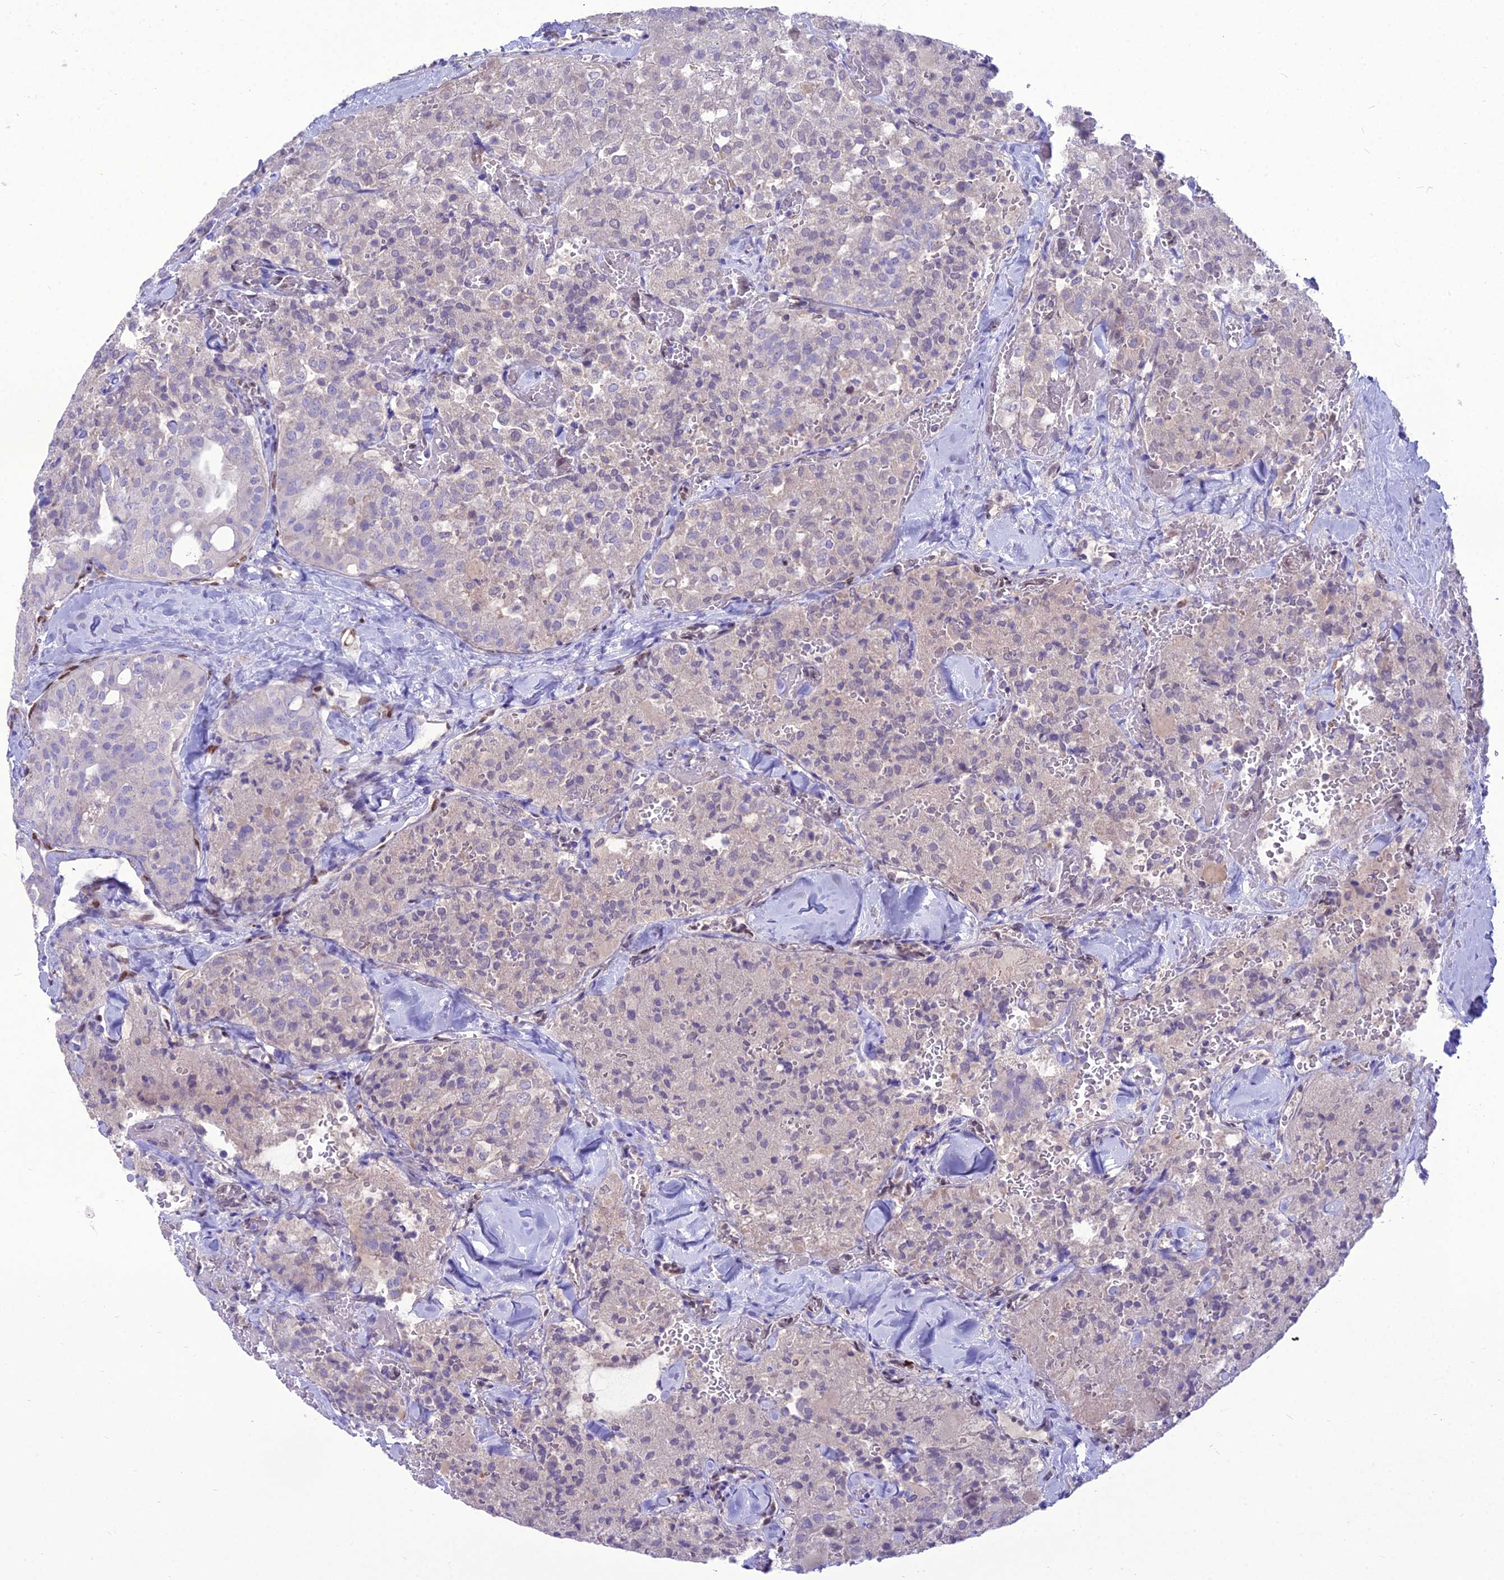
{"staining": {"intensity": "negative", "quantity": "none", "location": "none"}, "tissue": "thyroid cancer", "cell_type": "Tumor cells", "image_type": "cancer", "snomed": [{"axis": "morphology", "description": "Follicular adenoma carcinoma, NOS"}, {"axis": "topography", "description": "Thyroid gland"}], "caption": "Tumor cells show no significant protein expression in thyroid cancer (follicular adenoma carcinoma). (DAB IHC, high magnification).", "gene": "NOVA2", "patient": {"sex": "male", "age": 75}}